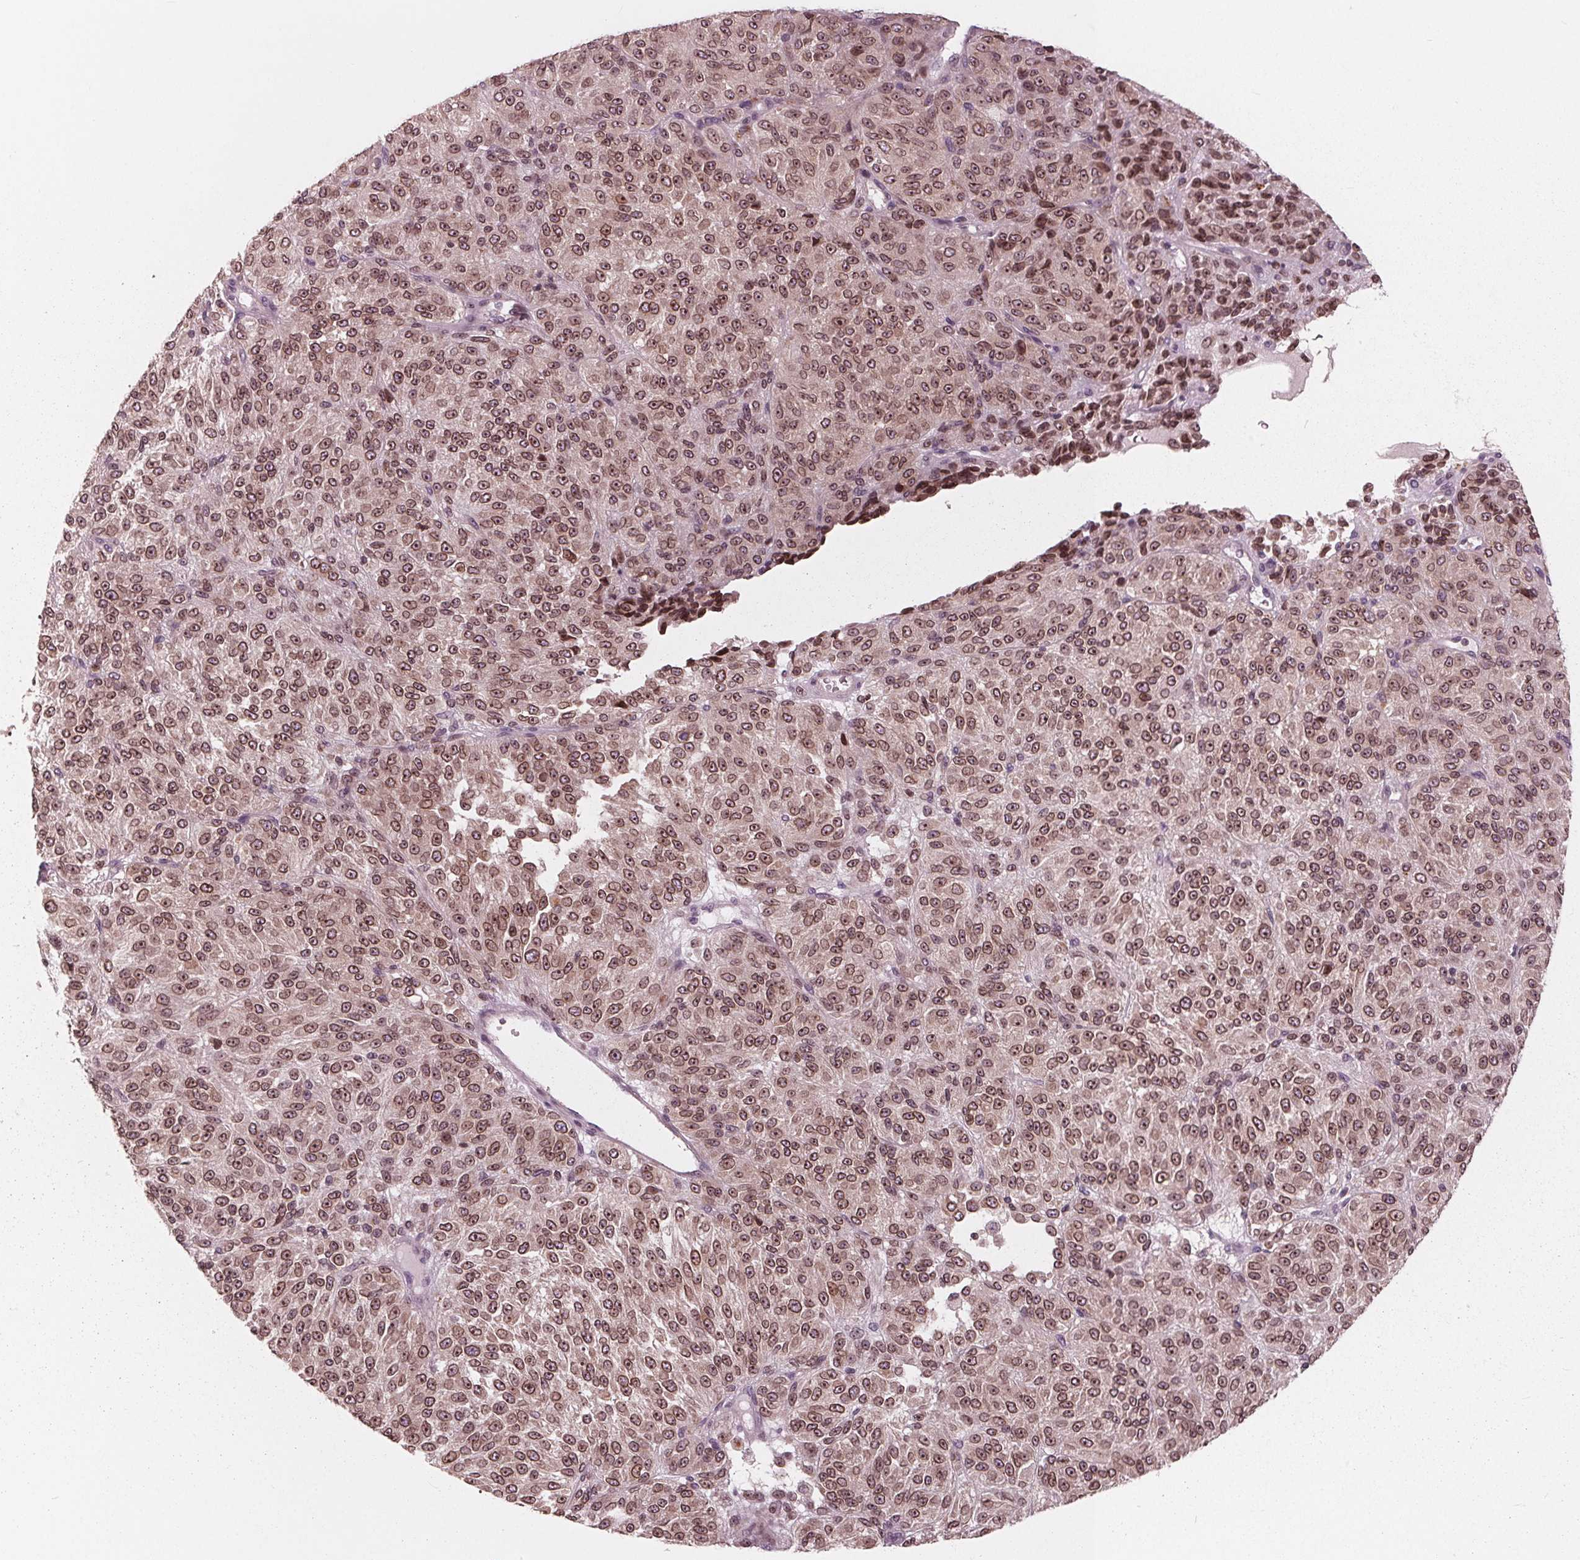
{"staining": {"intensity": "moderate", "quantity": ">75%", "location": "cytoplasmic/membranous,nuclear"}, "tissue": "melanoma", "cell_type": "Tumor cells", "image_type": "cancer", "snomed": [{"axis": "morphology", "description": "Malignant melanoma, Metastatic site"}, {"axis": "topography", "description": "Brain"}], "caption": "Immunohistochemical staining of malignant melanoma (metastatic site) shows medium levels of moderate cytoplasmic/membranous and nuclear expression in about >75% of tumor cells.", "gene": "NUP210", "patient": {"sex": "female", "age": 56}}